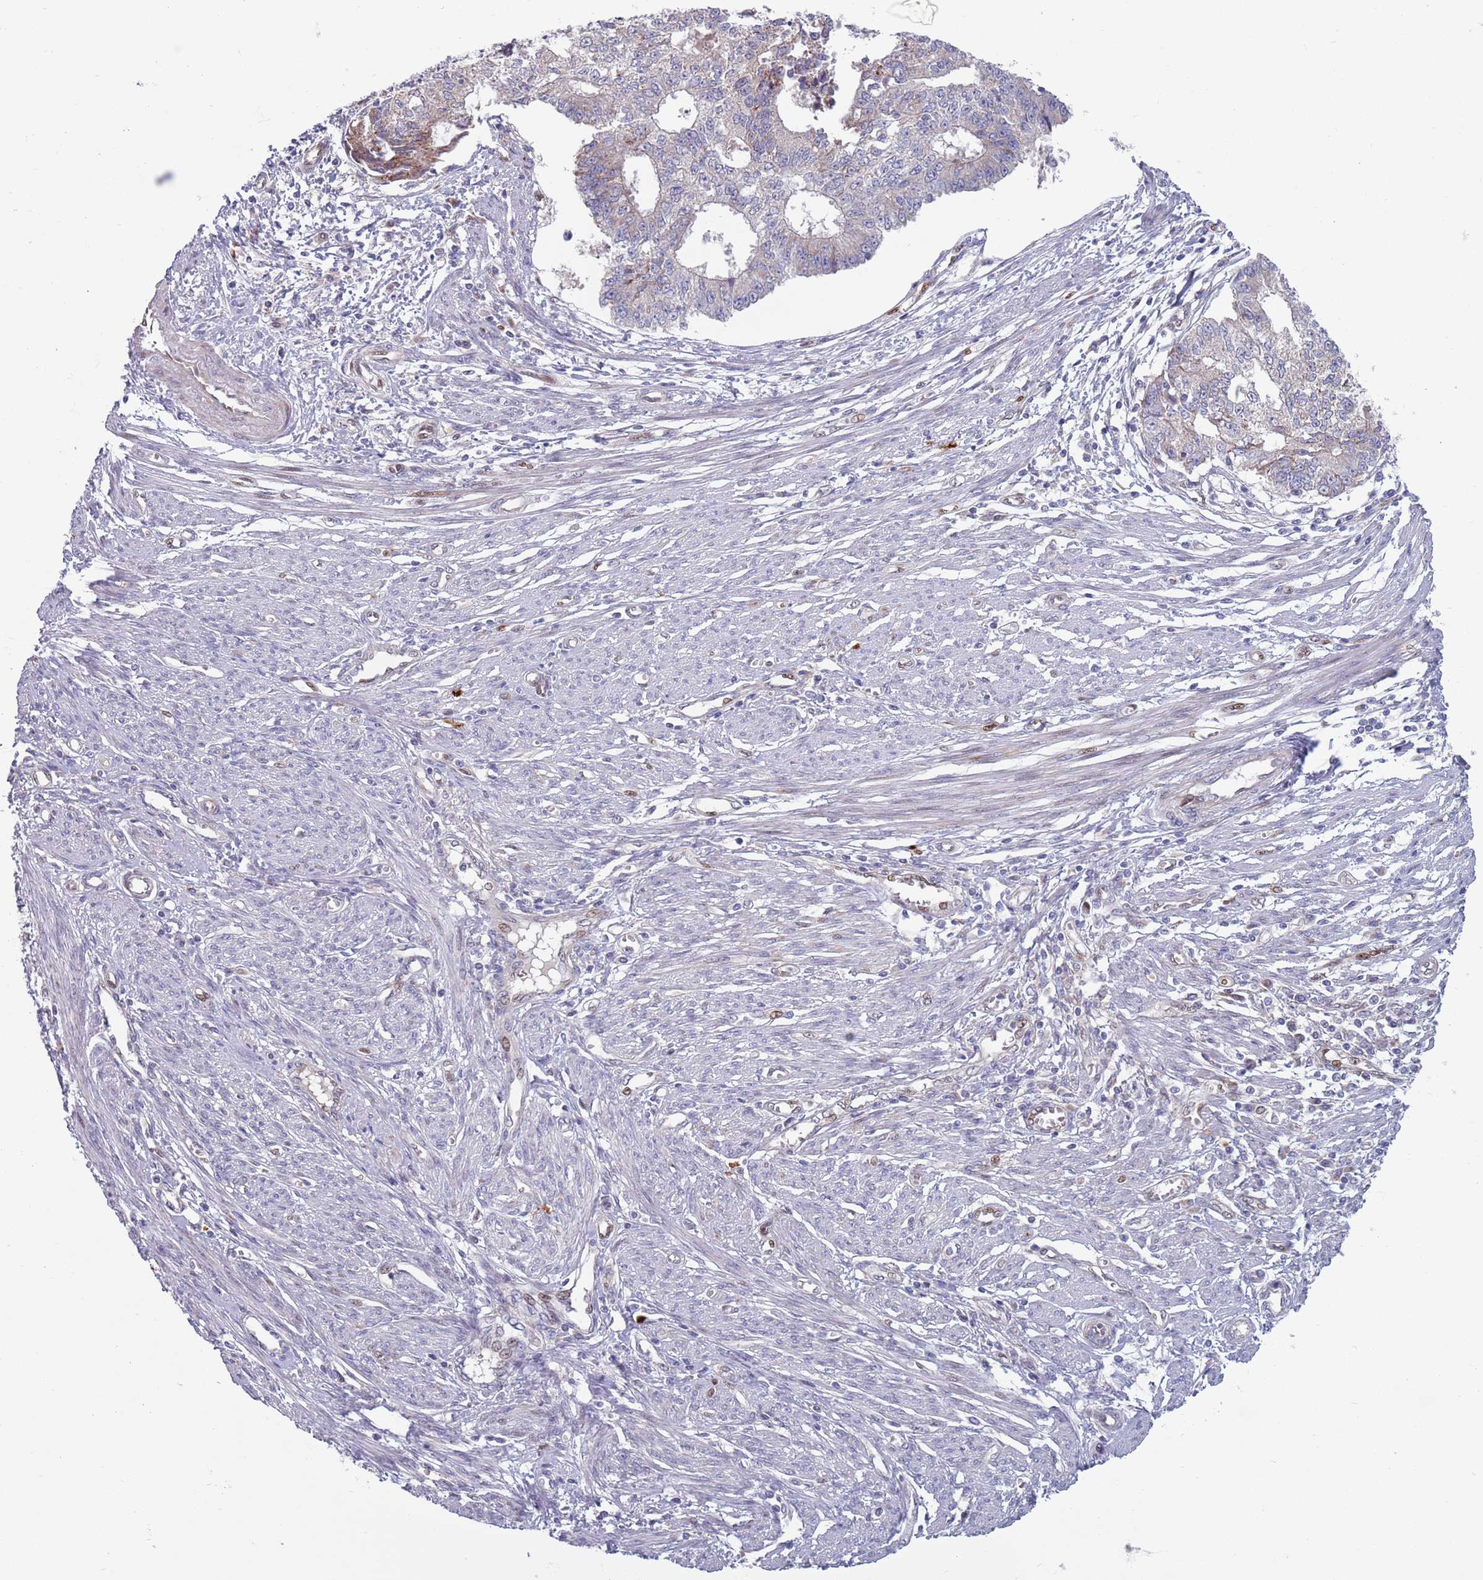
{"staining": {"intensity": "negative", "quantity": "none", "location": "none"}, "tissue": "endometrial cancer", "cell_type": "Tumor cells", "image_type": "cancer", "snomed": [{"axis": "morphology", "description": "Adenocarcinoma, NOS"}, {"axis": "topography", "description": "Endometrium"}], "caption": "Endometrial cancer was stained to show a protein in brown. There is no significant staining in tumor cells.", "gene": "TYW1", "patient": {"sex": "female", "age": 56}}